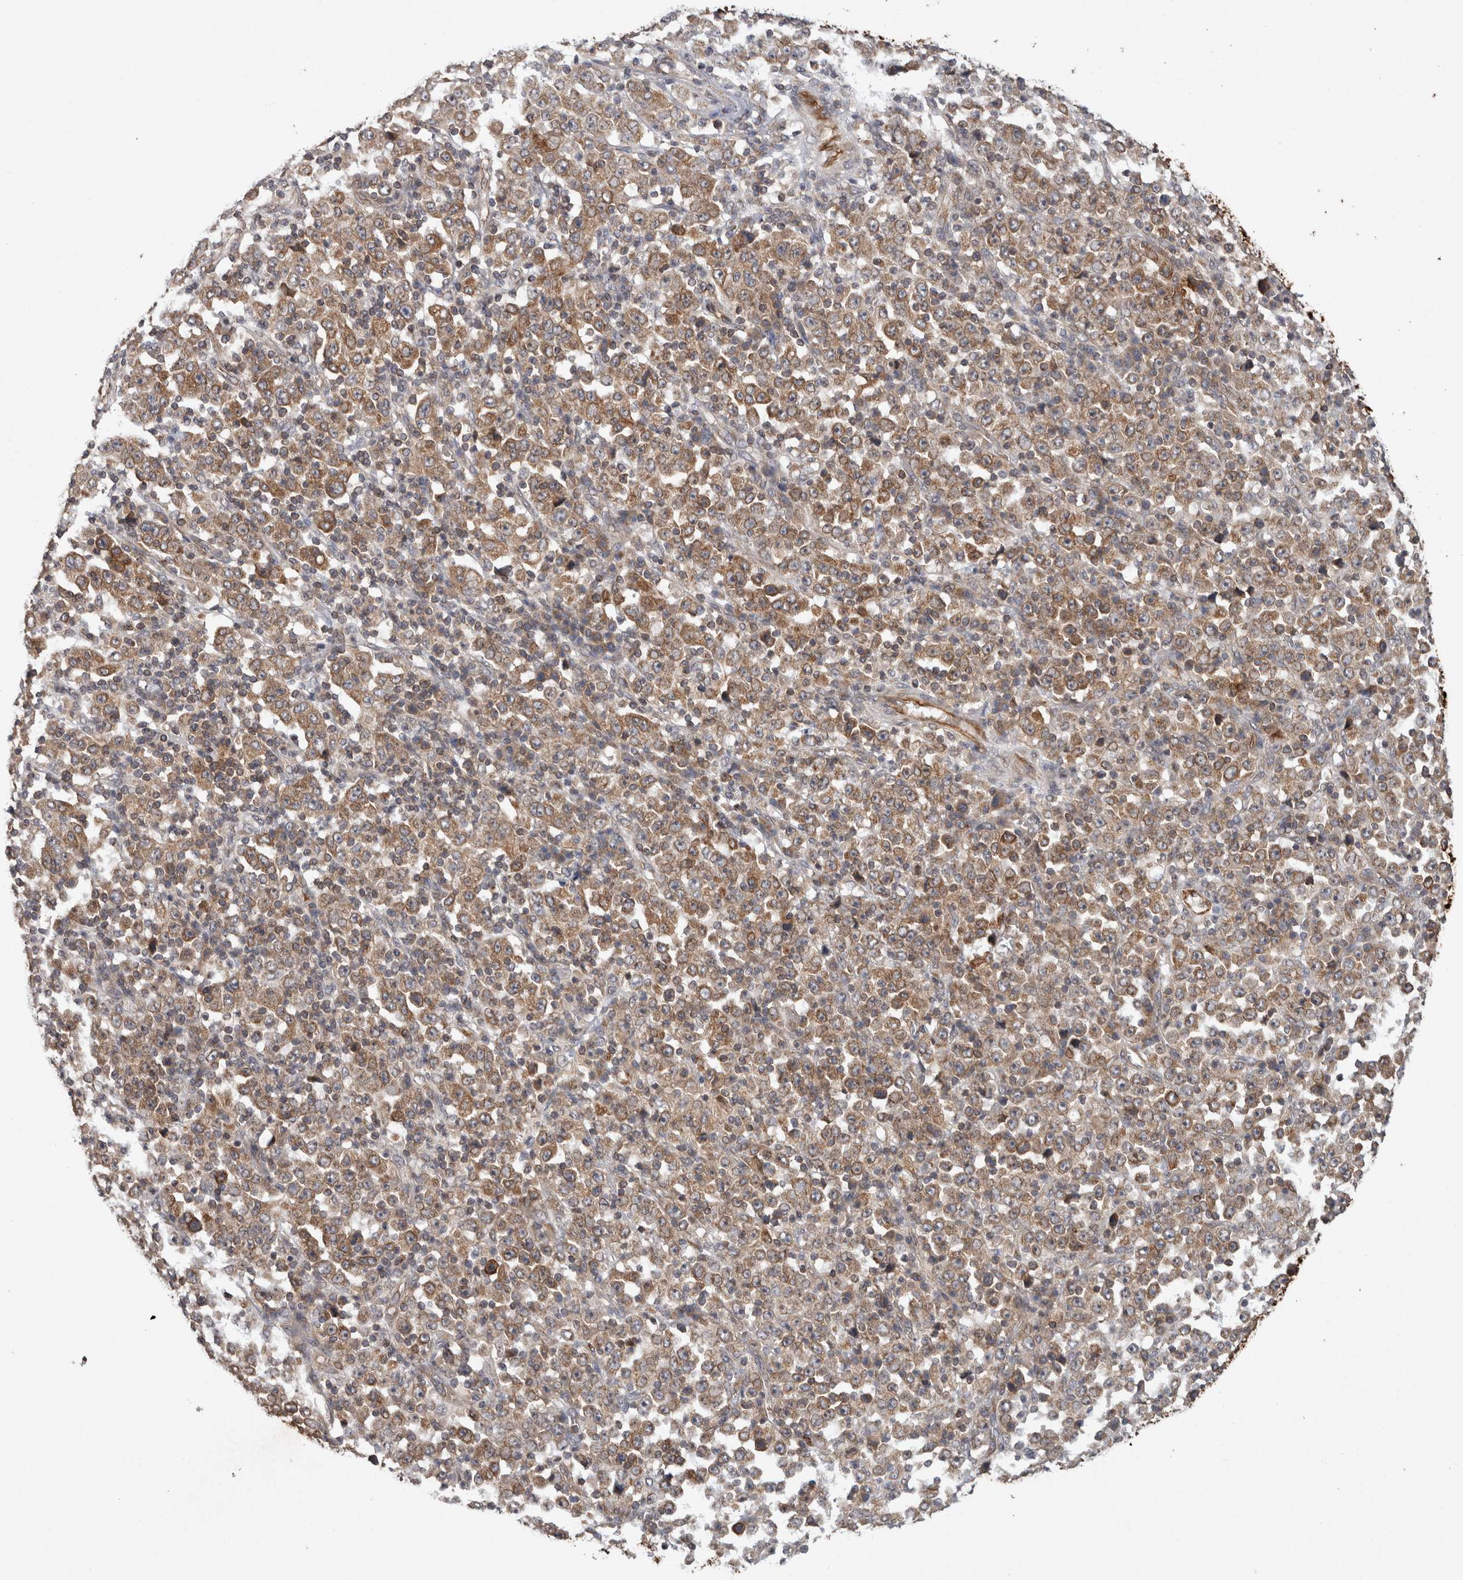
{"staining": {"intensity": "moderate", "quantity": ">75%", "location": "cytoplasmic/membranous"}, "tissue": "stomach cancer", "cell_type": "Tumor cells", "image_type": "cancer", "snomed": [{"axis": "morphology", "description": "Normal tissue, NOS"}, {"axis": "morphology", "description": "Adenocarcinoma, NOS"}, {"axis": "topography", "description": "Stomach, upper"}, {"axis": "topography", "description": "Stomach"}], "caption": "Stomach cancer (adenocarcinoma) stained with a brown dye shows moderate cytoplasmic/membranous positive expression in approximately >75% of tumor cells.", "gene": "HMOX2", "patient": {"sex": "male", "age": 59}}